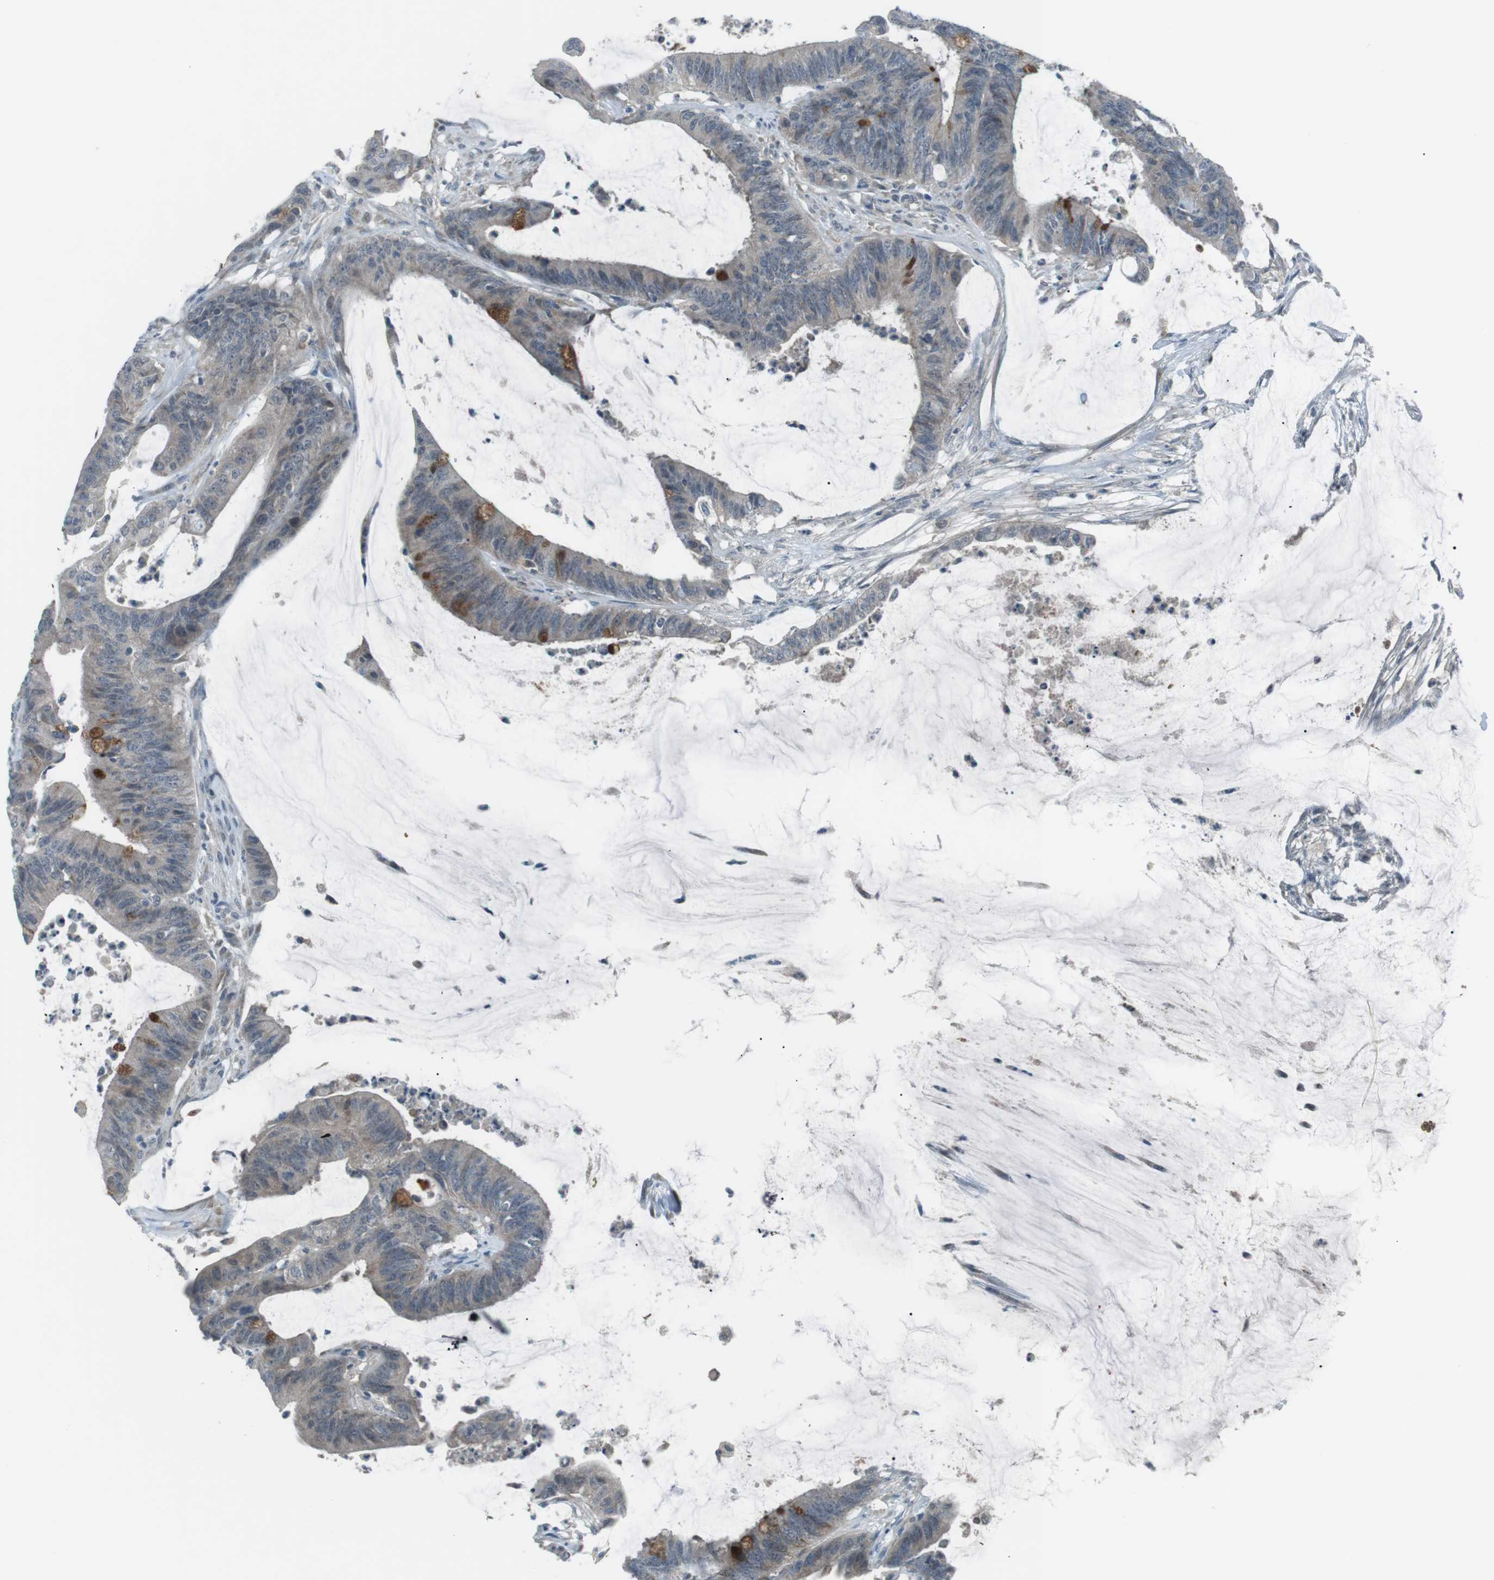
{"staining": {"intensity": "moderate", "quantity": "<25%", "location": "cytoplasmic/membranous"}, "tissue": "colorectal cancer", "cell_type": "Tumor cells", "image_type": "cancer", "snomed": [{"axis": "morphology", "description": "Adenocarcinoma, NOS"}, {"axis": "topography", "description": "Rectum"}], "caption": "Colorectal cancer stained with immunohistochemistry displays moderate cytoplasmic/membranous positivity in approximately <25% of tumor cells.", "gene": "FCRLA", "patient": {"sex": "female", "age": 66}}